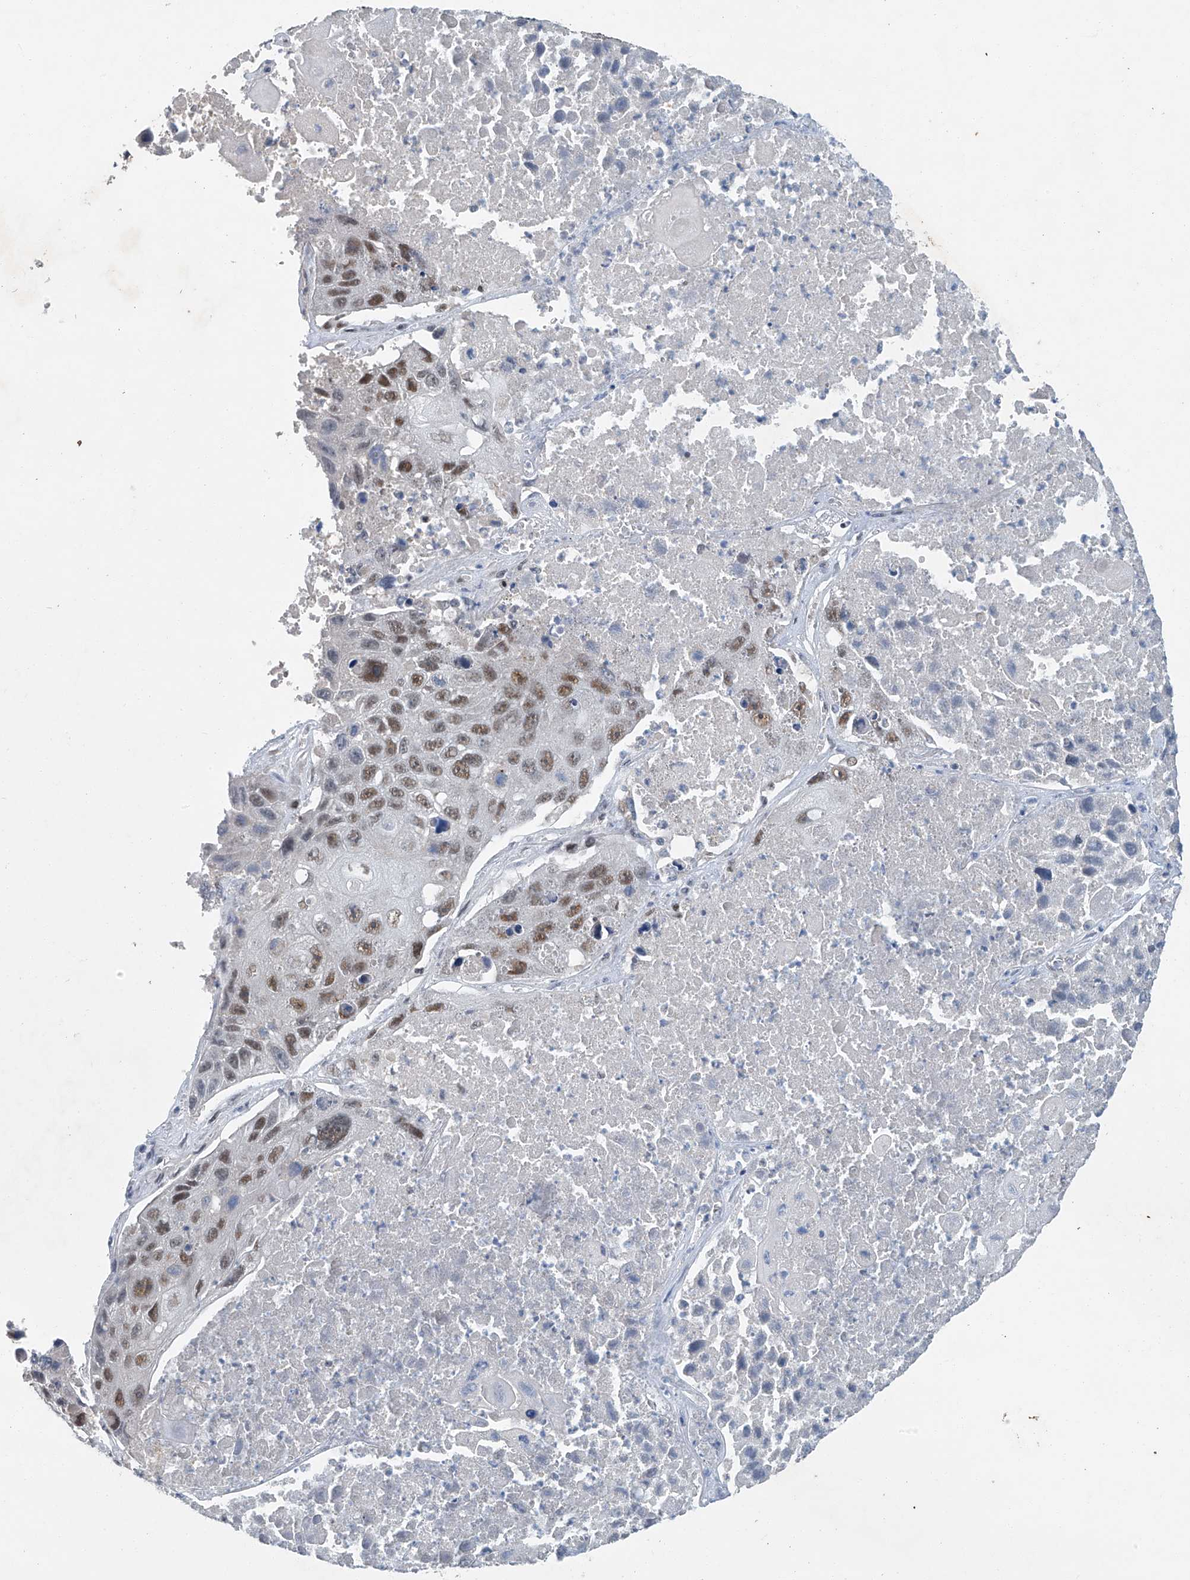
{"staining": {"intensity": "moderate", "quantity": "<25%", "location": "nuclear"}, "tissue": "lung cancer", "cell_type": "Tumor cells", "image_type": "cancer", "snomed": [{"axis": "morphology", "description": "Squamous cell carcinoma, NOS"}, {"axis": "topography", "description": "Lung"}], "caption": "Squamous cell carcinoma (lung) stained with DAB IHC reveals low levels of moderate nuclear expression in about <25% of tumor cells.", "gene": "TAF8", "patient": {"sex": "male", "age": 61}}